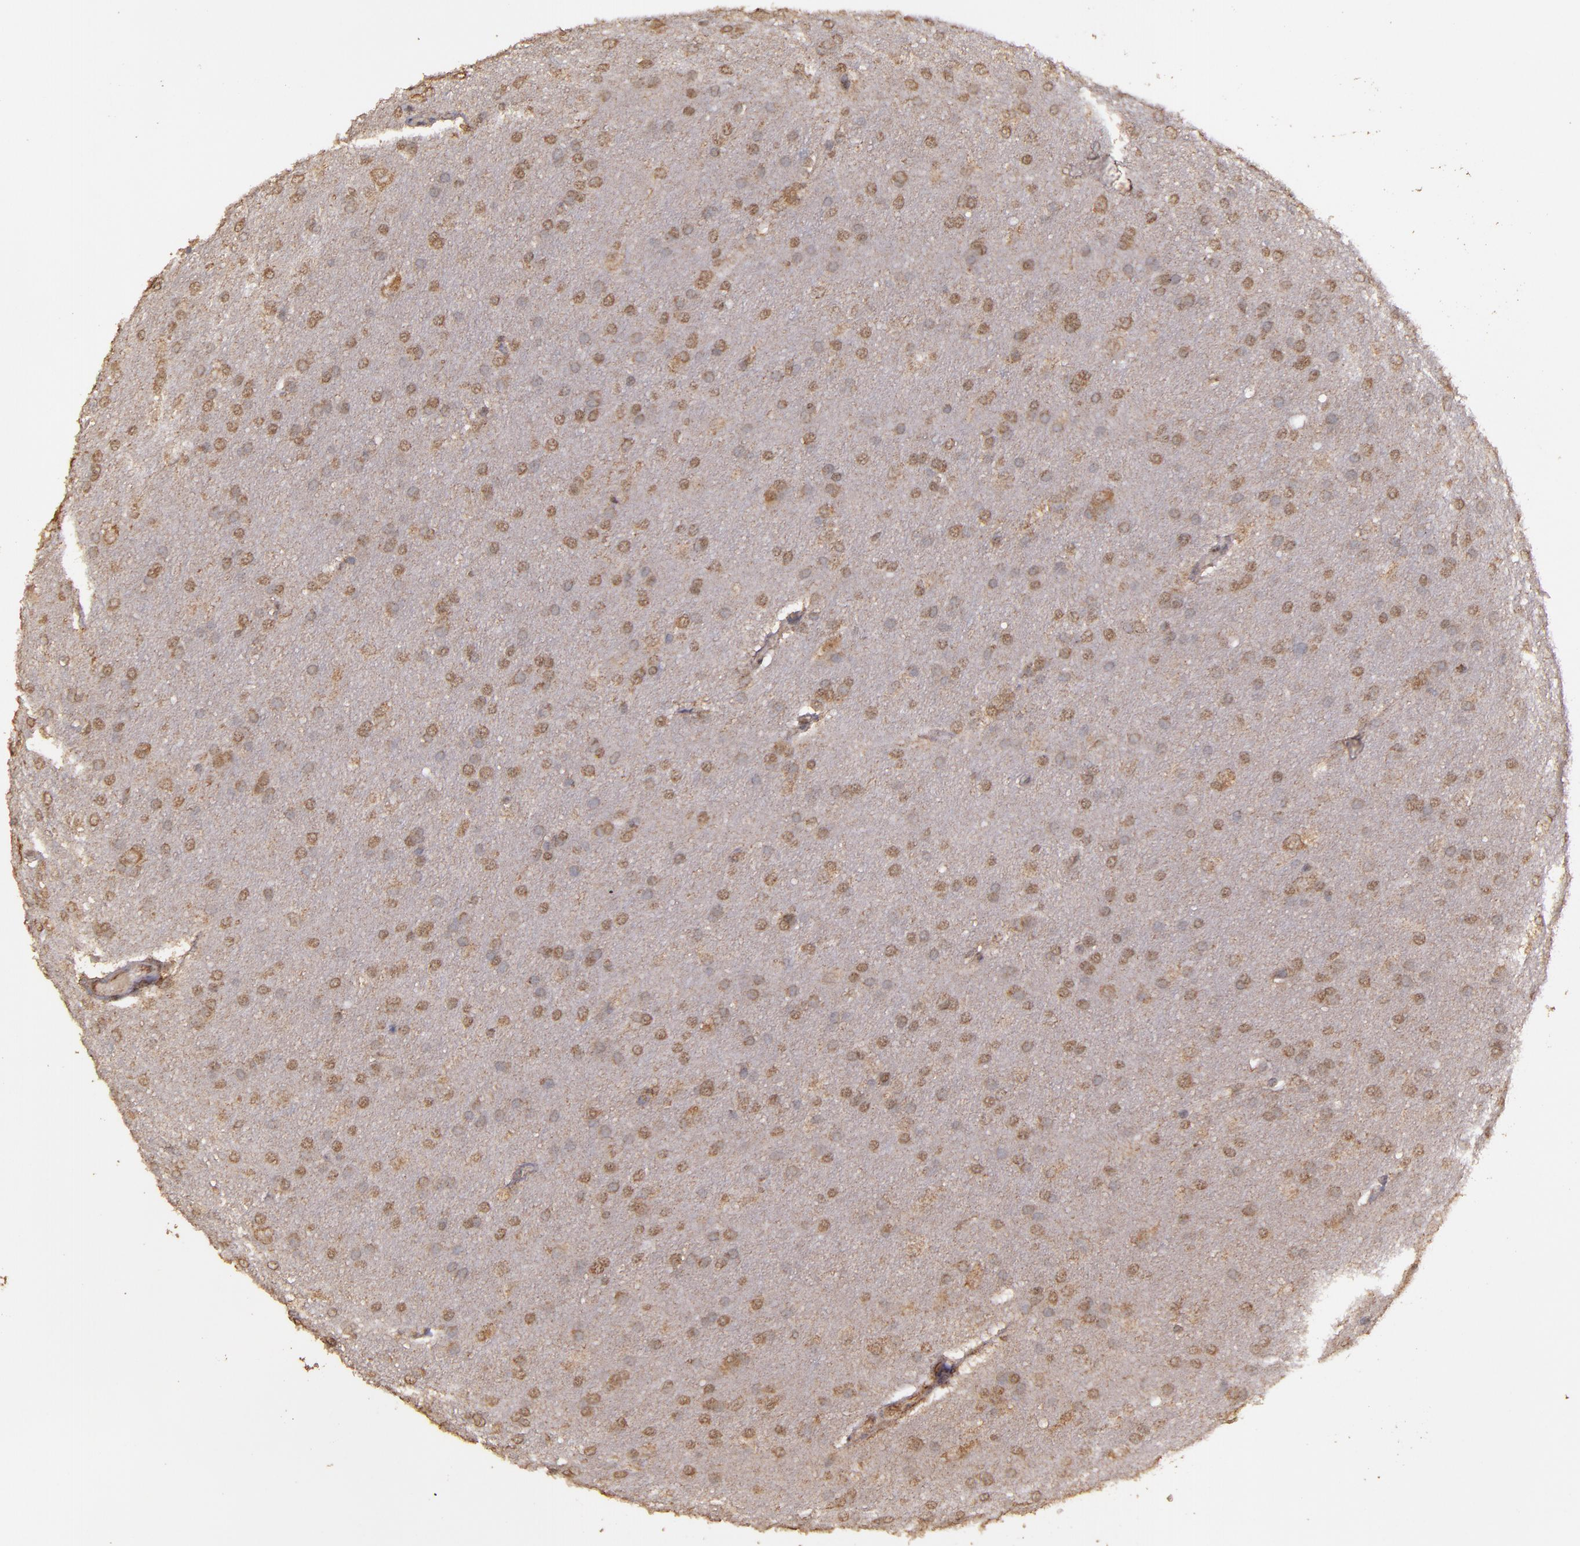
{"staining": {"intensity": "moderate", "quantity": ">75%", "location": "cytoplasmic/membranous"}, "tissue": "glioma", "cell_type": "Tumor cells", "image_type": "cancer", "snomed": [{"axis": "morphology", "description": "Glioma, malignant, Low grade"}, {"axis": "topography", "description": "Brain"}], "caption": "A photomicrograph showing moderate cytoplasmic/membranous positivity in about >75% of tumor cells in malignant glioma (low-grade), as visualized by brown immunohistochemical staining.", "gene": "HECTD1", "patient": {"sex": "female", "age": 32}}